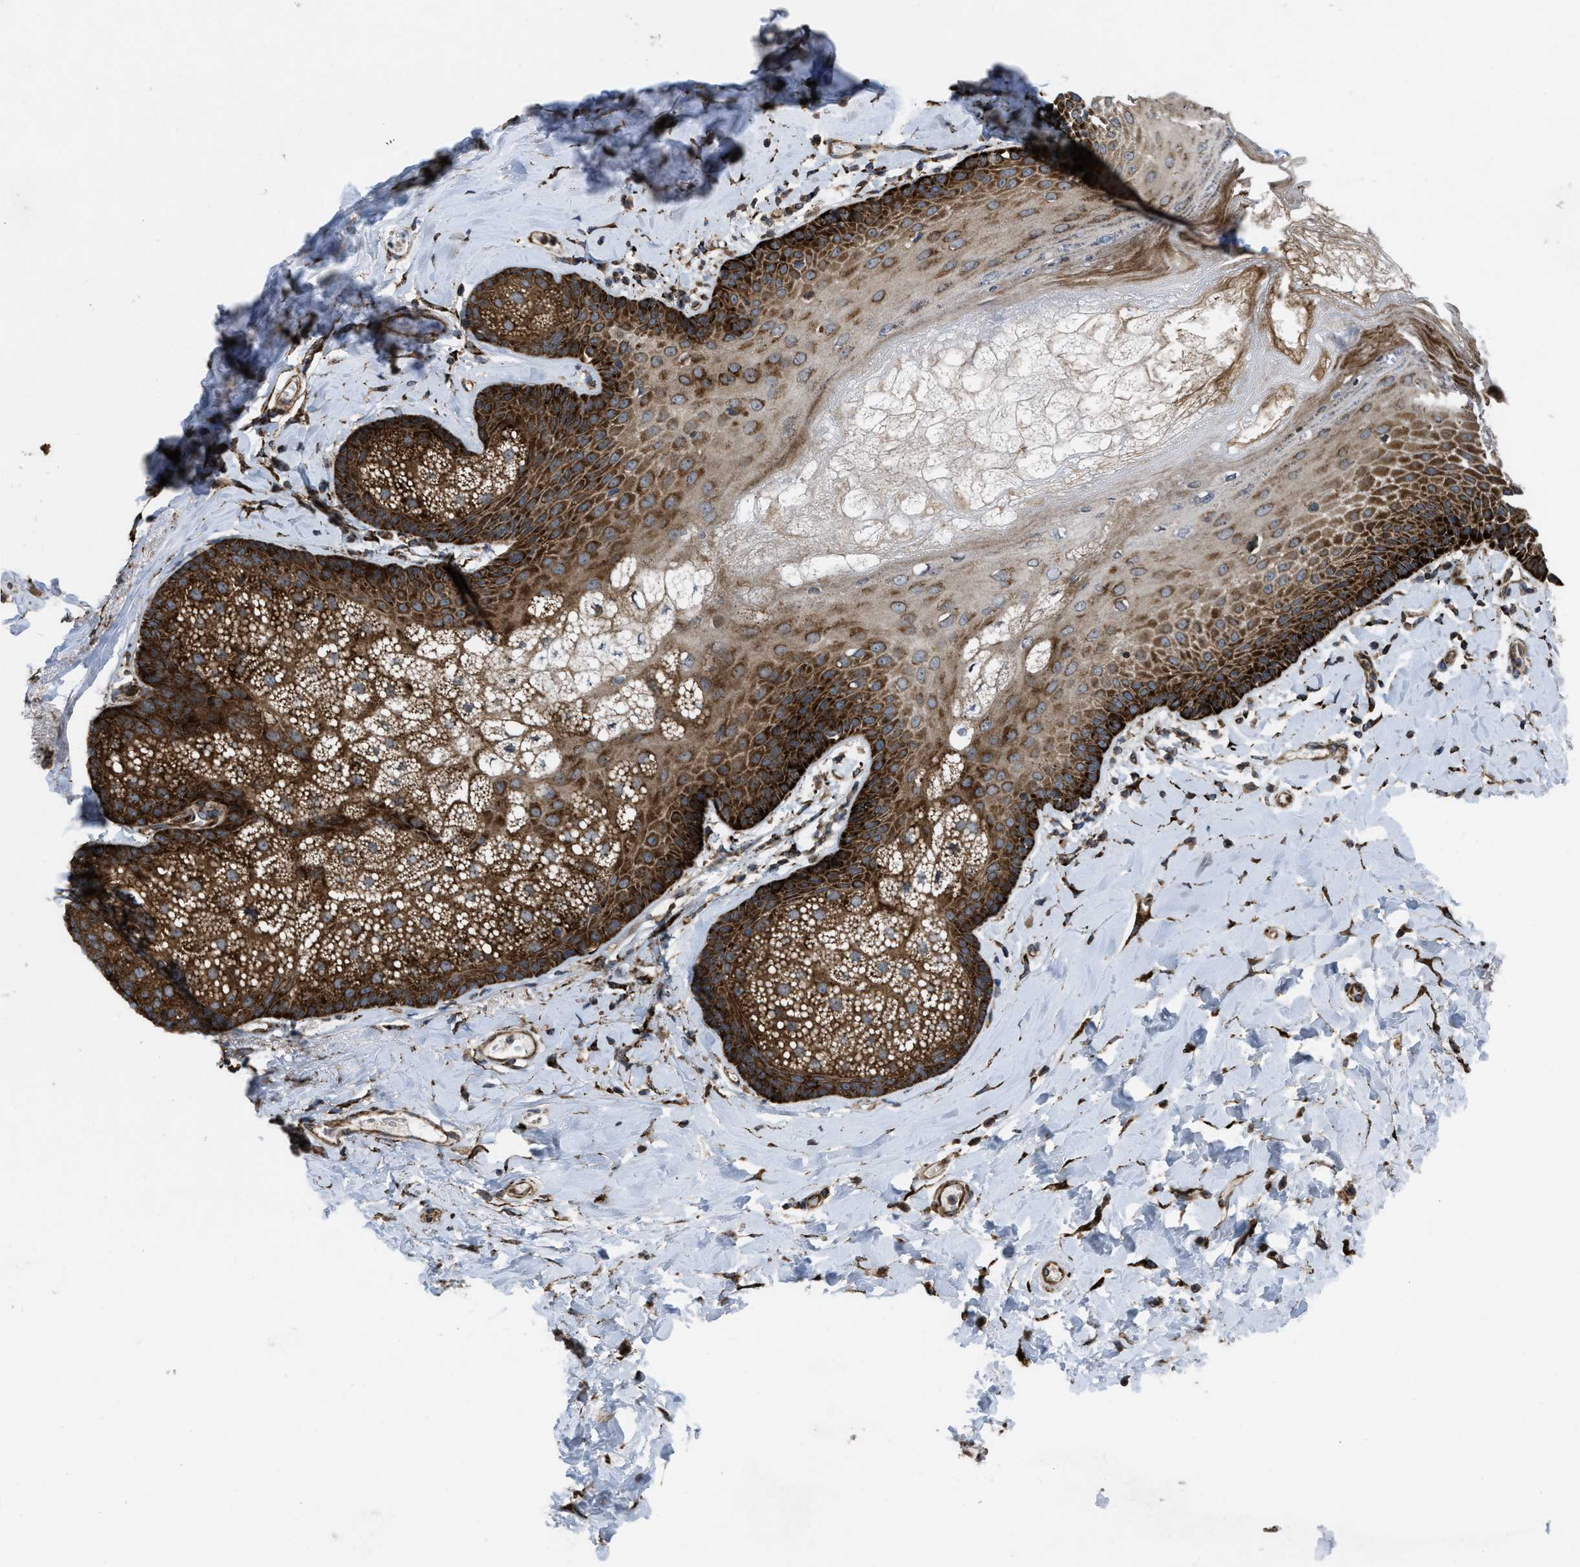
{"staining": {"intensity": "strong", "quantity": ">75%", "location": "cytoplasmic/membranous"}, "tissue": "skin", "cell_type": "Epidermal cells", "image_type": "normal", "snomed": [{"axis": "morphology", "description": "Normal tissue, NOS"}, {"axis": "topography", "description": "Anal"}], "caption": "IHC micrograph of unremarkable skin: skin stained using IHC shows high levels of strong protein expression localized specifically in the cytoplasmic/membranous of epidermal cells, appearing as a cytoplasmic/membranous brown color.", "gene": "PER3", "patient": {"sex": "male", "age": 69}}